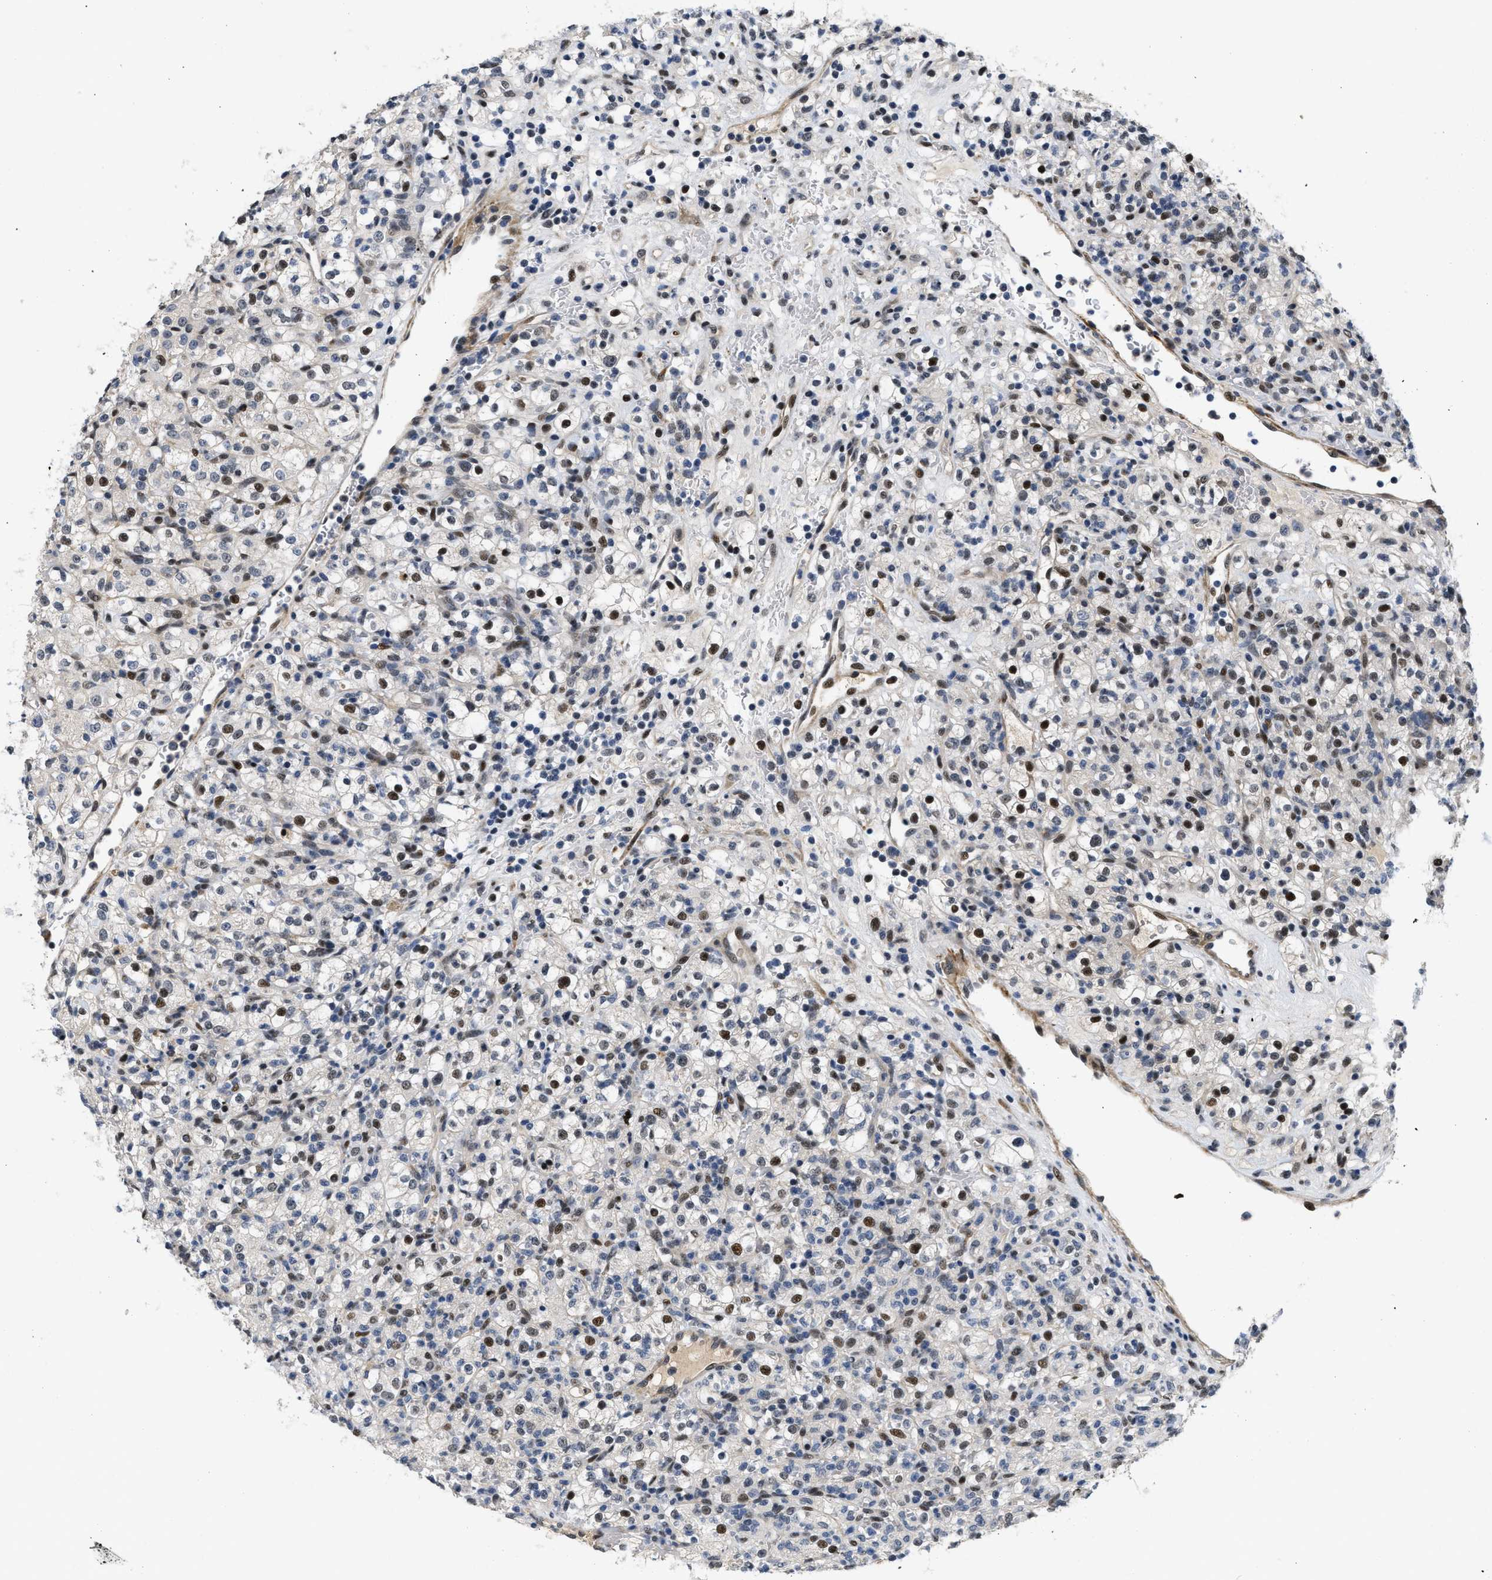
{"staining": {"intensity": "strong", "quantity": ">75%", "location": "nuclear"}, "tissue": "renal cancer", "cell_type": "Tumor cells", "image_type": "cancer", "snomed": [{"axis": "morphology", "description": "Normal tissue, NOS"}, {"axis": "morphology", "description": "Adenocarcinoma, NOS"}, {"axis": "topography", "description": "Kidney"}], "caption": "About >75% of tumor cells in human renal cancer (adenocarcinoma) exhibit strong nuclear protein staining as visualized by brown immunohistochemical staining.", "gene": "VIP", "patient": {"sex": "female", "age": 72}}